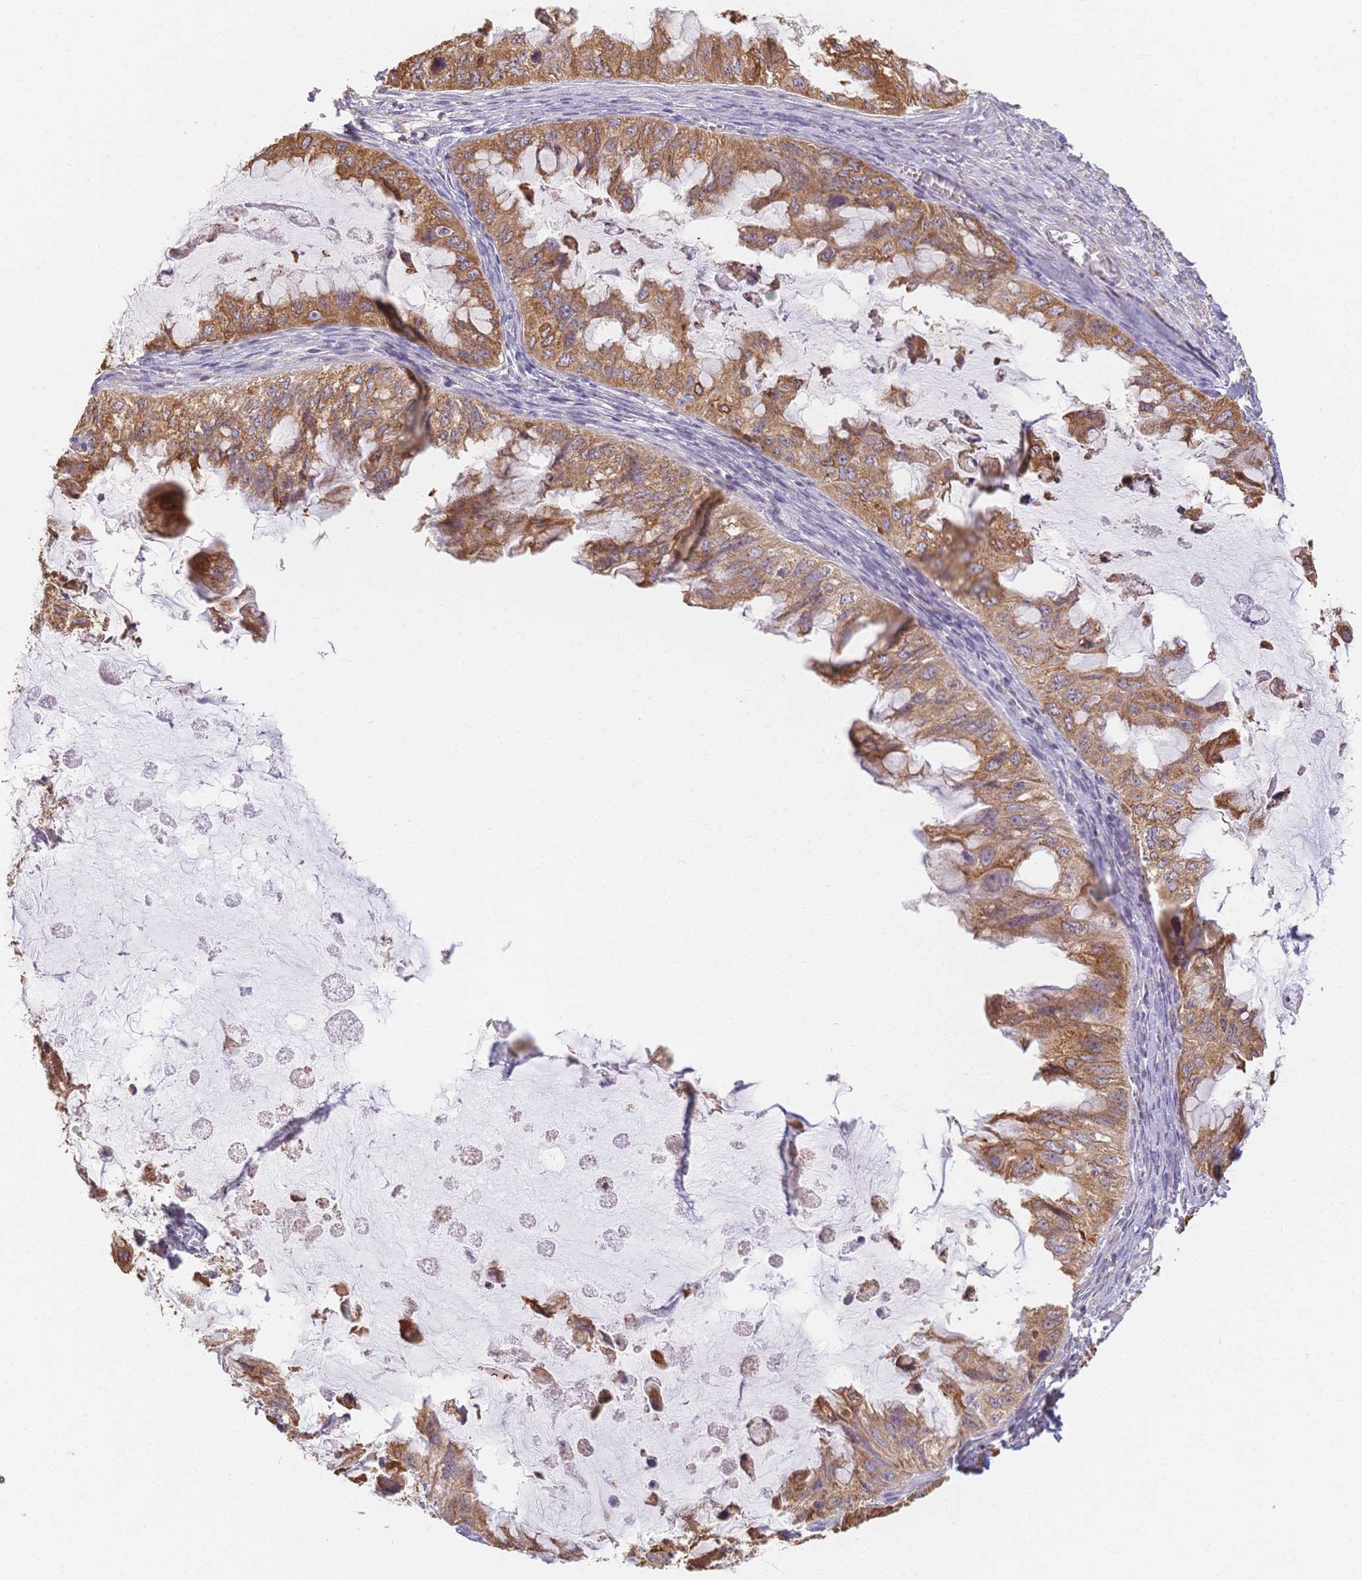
{"staining": {"intensity": "moderate", "quantity": ">75%", "location": "cytoplasmic/membranous"}, "tissue": "ovarian cancer", "cell_type": "Tumor cells", "image_type": "cancer", "snomed": [{"axis": "morphology", "description": "Cystadenocarcinoma, mucinous, NOS"}, {"axis": "topography", "description": "Ovary"}], "caption": "Moderate cytoplasmic/membranous staining is present in approximately >75% of tumor cells in ovarian mucinous cystadenocarcinoma. (DAB IHC, brown staining for protein, blue staining for nuclei).", "gene": "HS3ST5", "patient": {"sex": "female", "age": 72}}